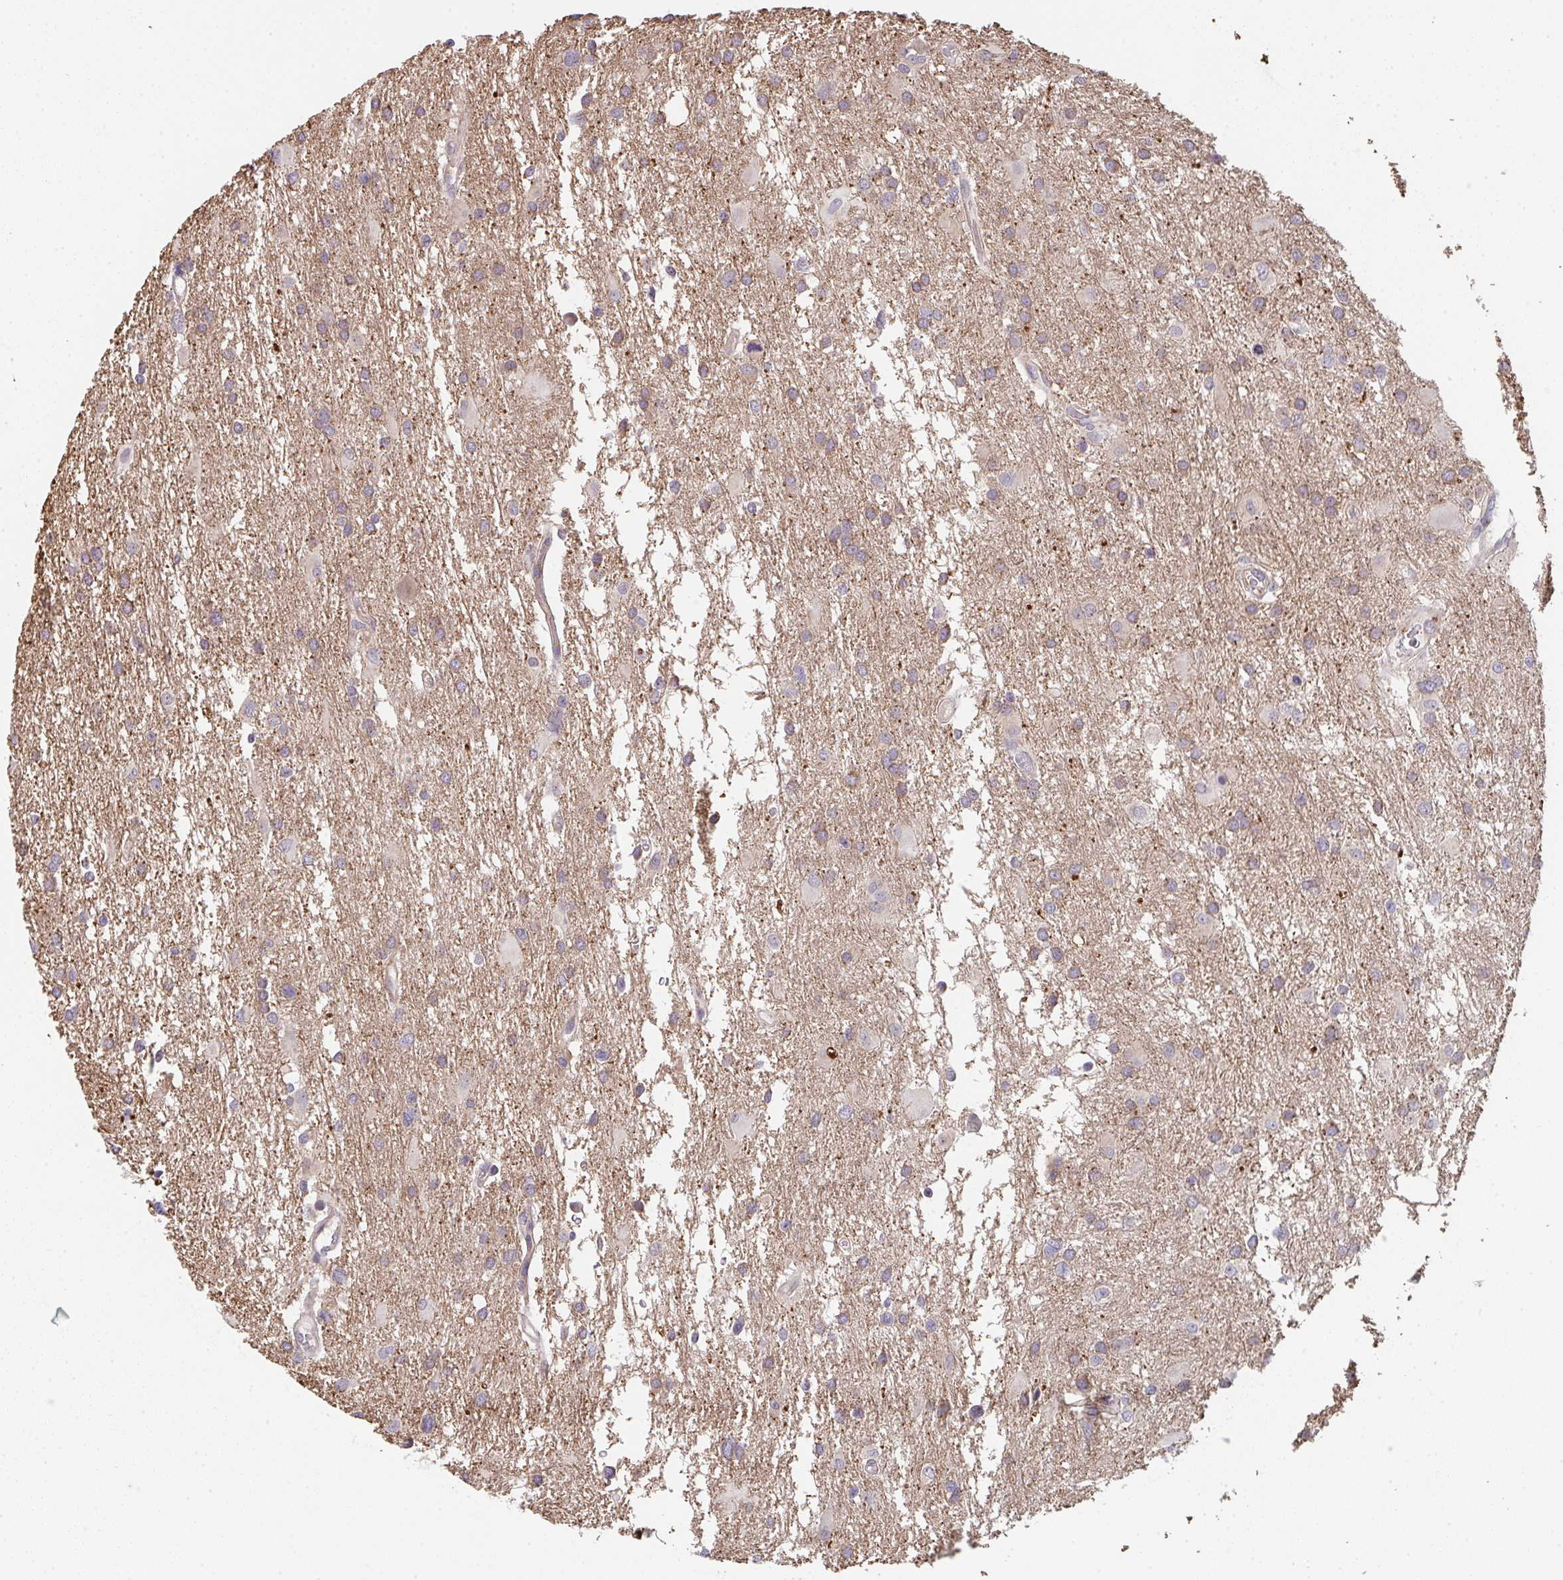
{"staining": {"intensity": "weak", "quantity": "25%-75%", "location": "cytoplasmic/membranous"}, "tissue": "glioma", "cell_type": "Tumor cells", "image_type": "cancer", "snomed": [{"axis": "morphology", "description": "Glioma, malignant, High grade"}, {"axis": "topography", "description": "Brain"}], "caption": "Immunohistochemical staining of human glioma exhibits low levels of weak cytoplasmic/membranous staining in approximately 25%-75% of tumor cells.", "gene": "TSPAN31", "patient": {"sex": "male", "age": 53}}